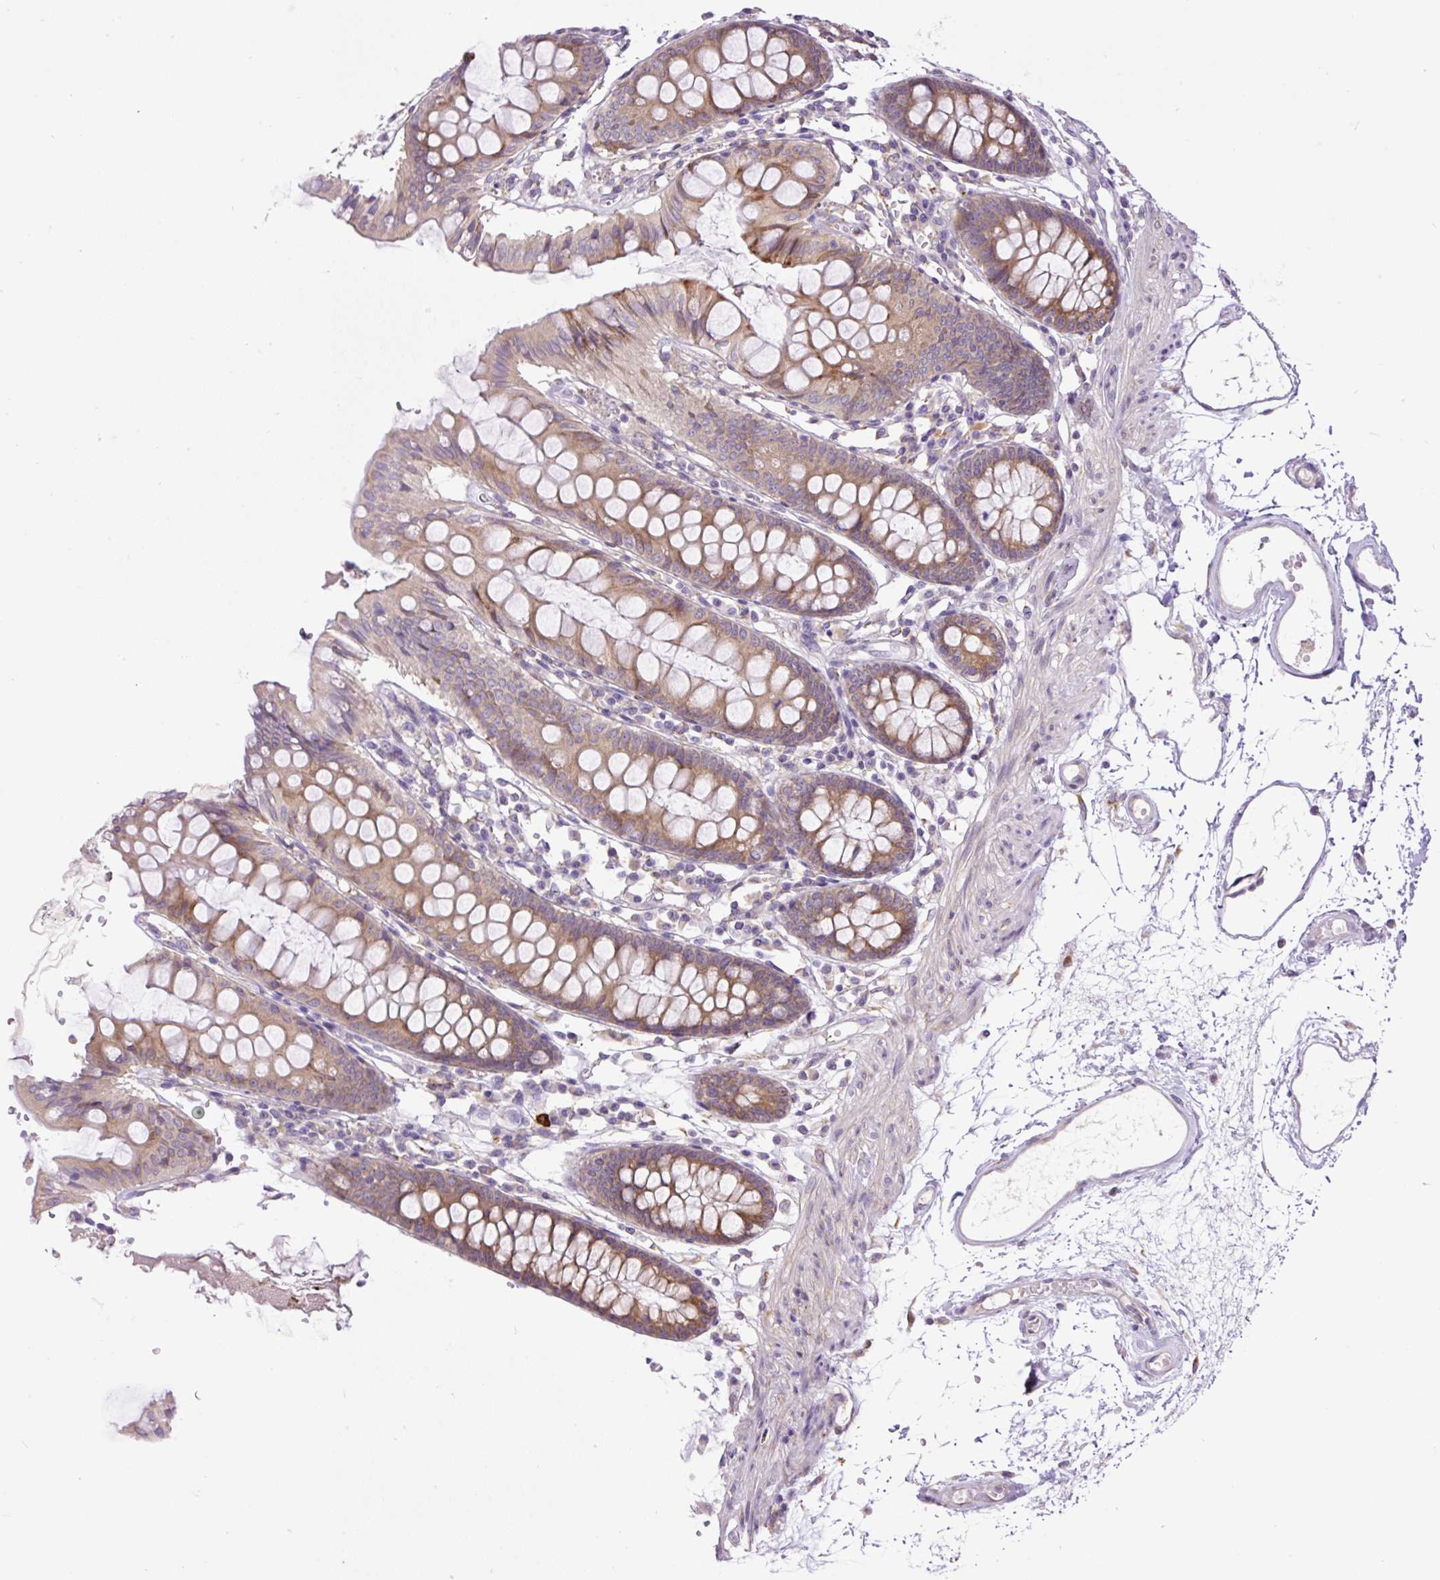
{"staining": {"intensity": "negative", "quantity": "none", "location": "none"}, "tissue": "colon", "cell_type": "Endothelial cells", "image_type": "normal", "snomed": [{"axis": "morphology", "description": "Normal tissue, NOS"}, {"axis": "topography", "description": "Colon"}], "caption": "Micrograph shows no protein positivity in endothelial cells of unremarkable colon. (Immunohistochemistry, brightfield microscopy, high magnification).", "gene": "POFUT1", "patient": {"sex": "female", "age": 84}}